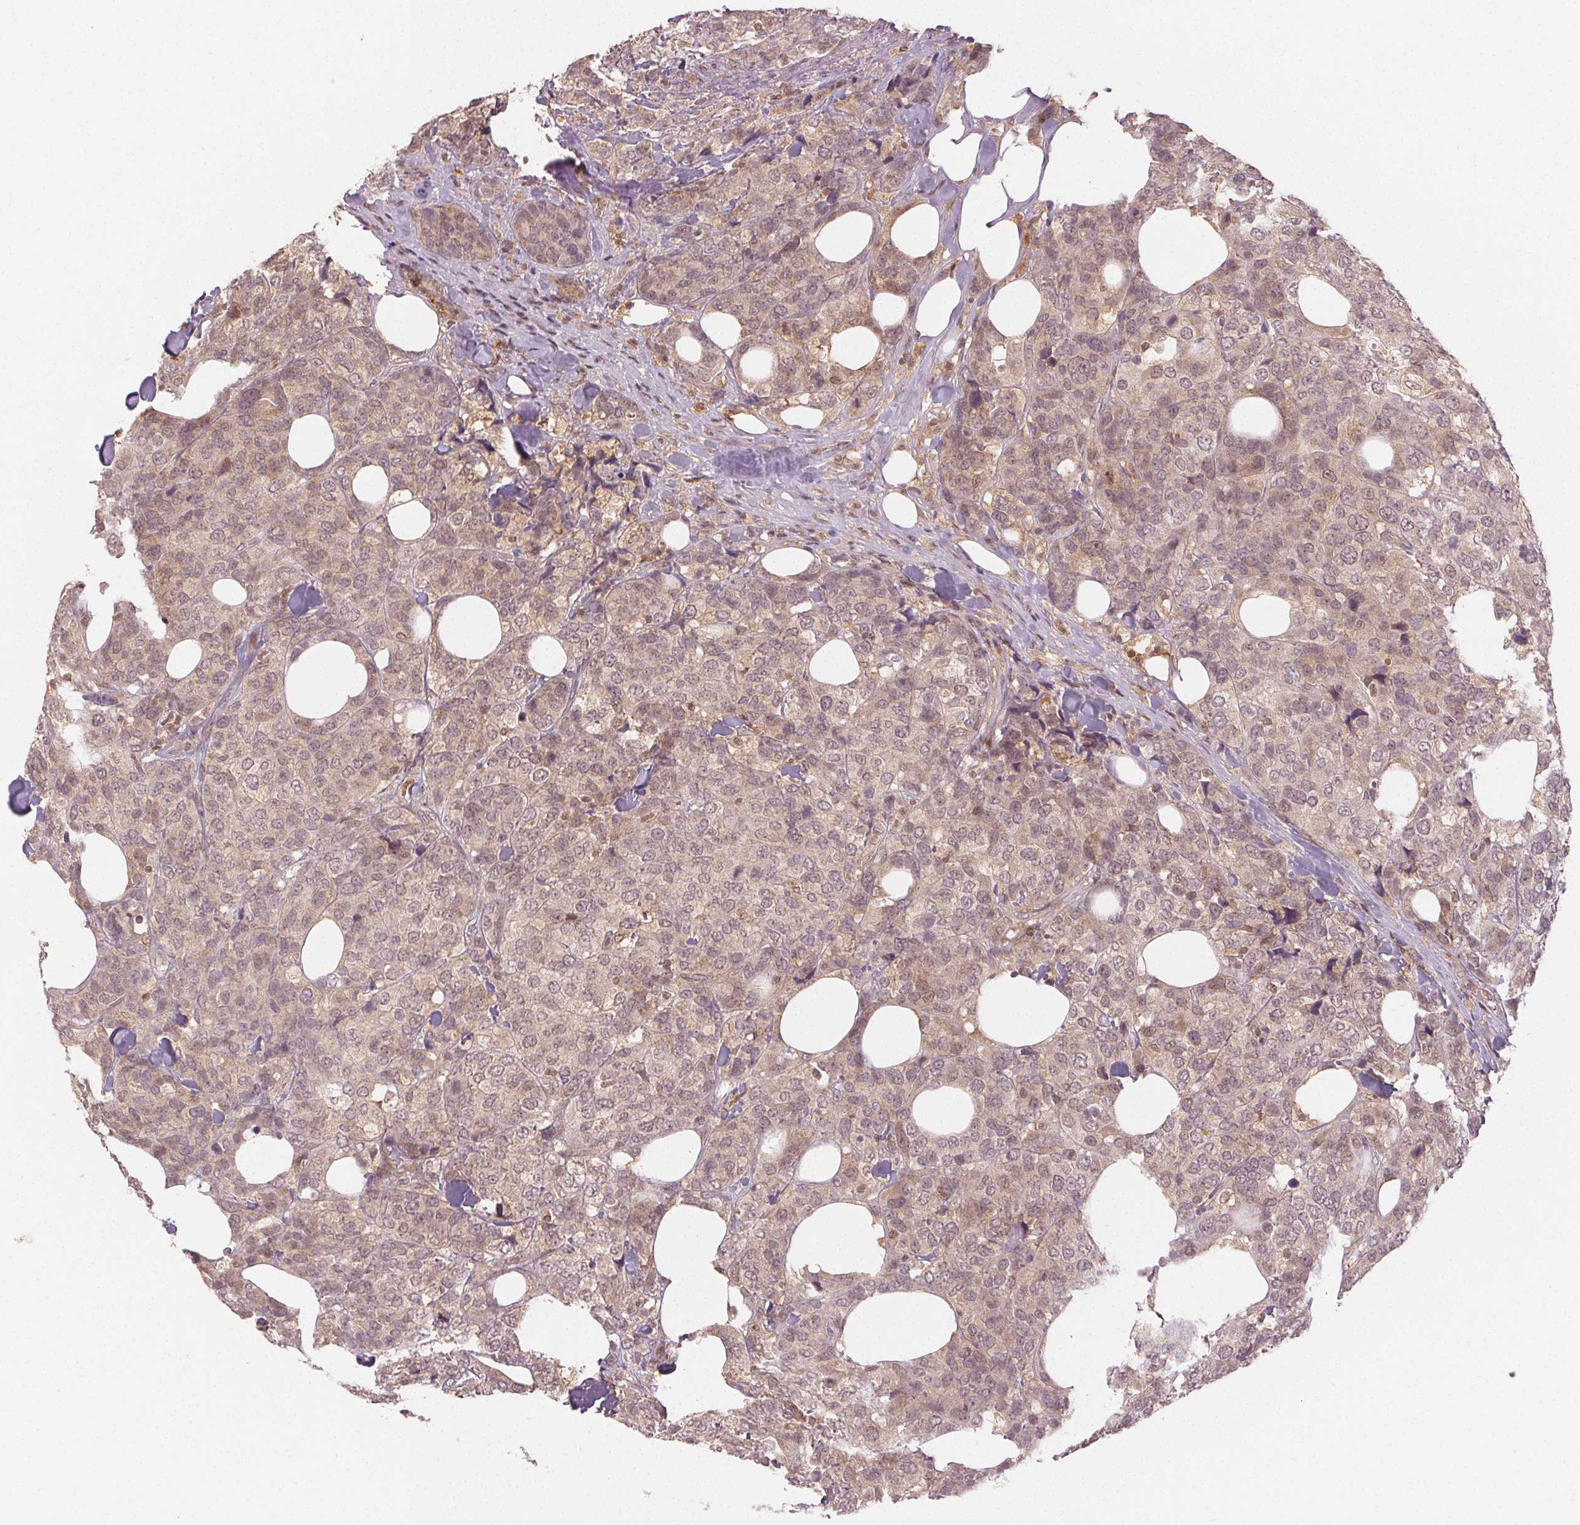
{"staining": {"intensity": "weak", "quantity": ">75%", "location": "cytoplasmic/membranous,nuclear"}, "tissue": "breast cancer", "cell_type": "Tumor cells", "image_type": "cancer", "snomed": [{"axis": "morphology", "description": "Lobular carcinoma"}, {"axis": "topography", "description": "Breast"}], "caption": "The photomicrograph demonstrates immunohistochemical staining of breast cancer (lobular carcinoma). There is weak cytoplasmic/membranous and nuclear positivity is identified in approximately >75% of tumor cells. (Brightfield microscopy of DAB IHC at high magnification).", "gene": "MAPK14", "patient": {"sex": "female", "age": 59}}